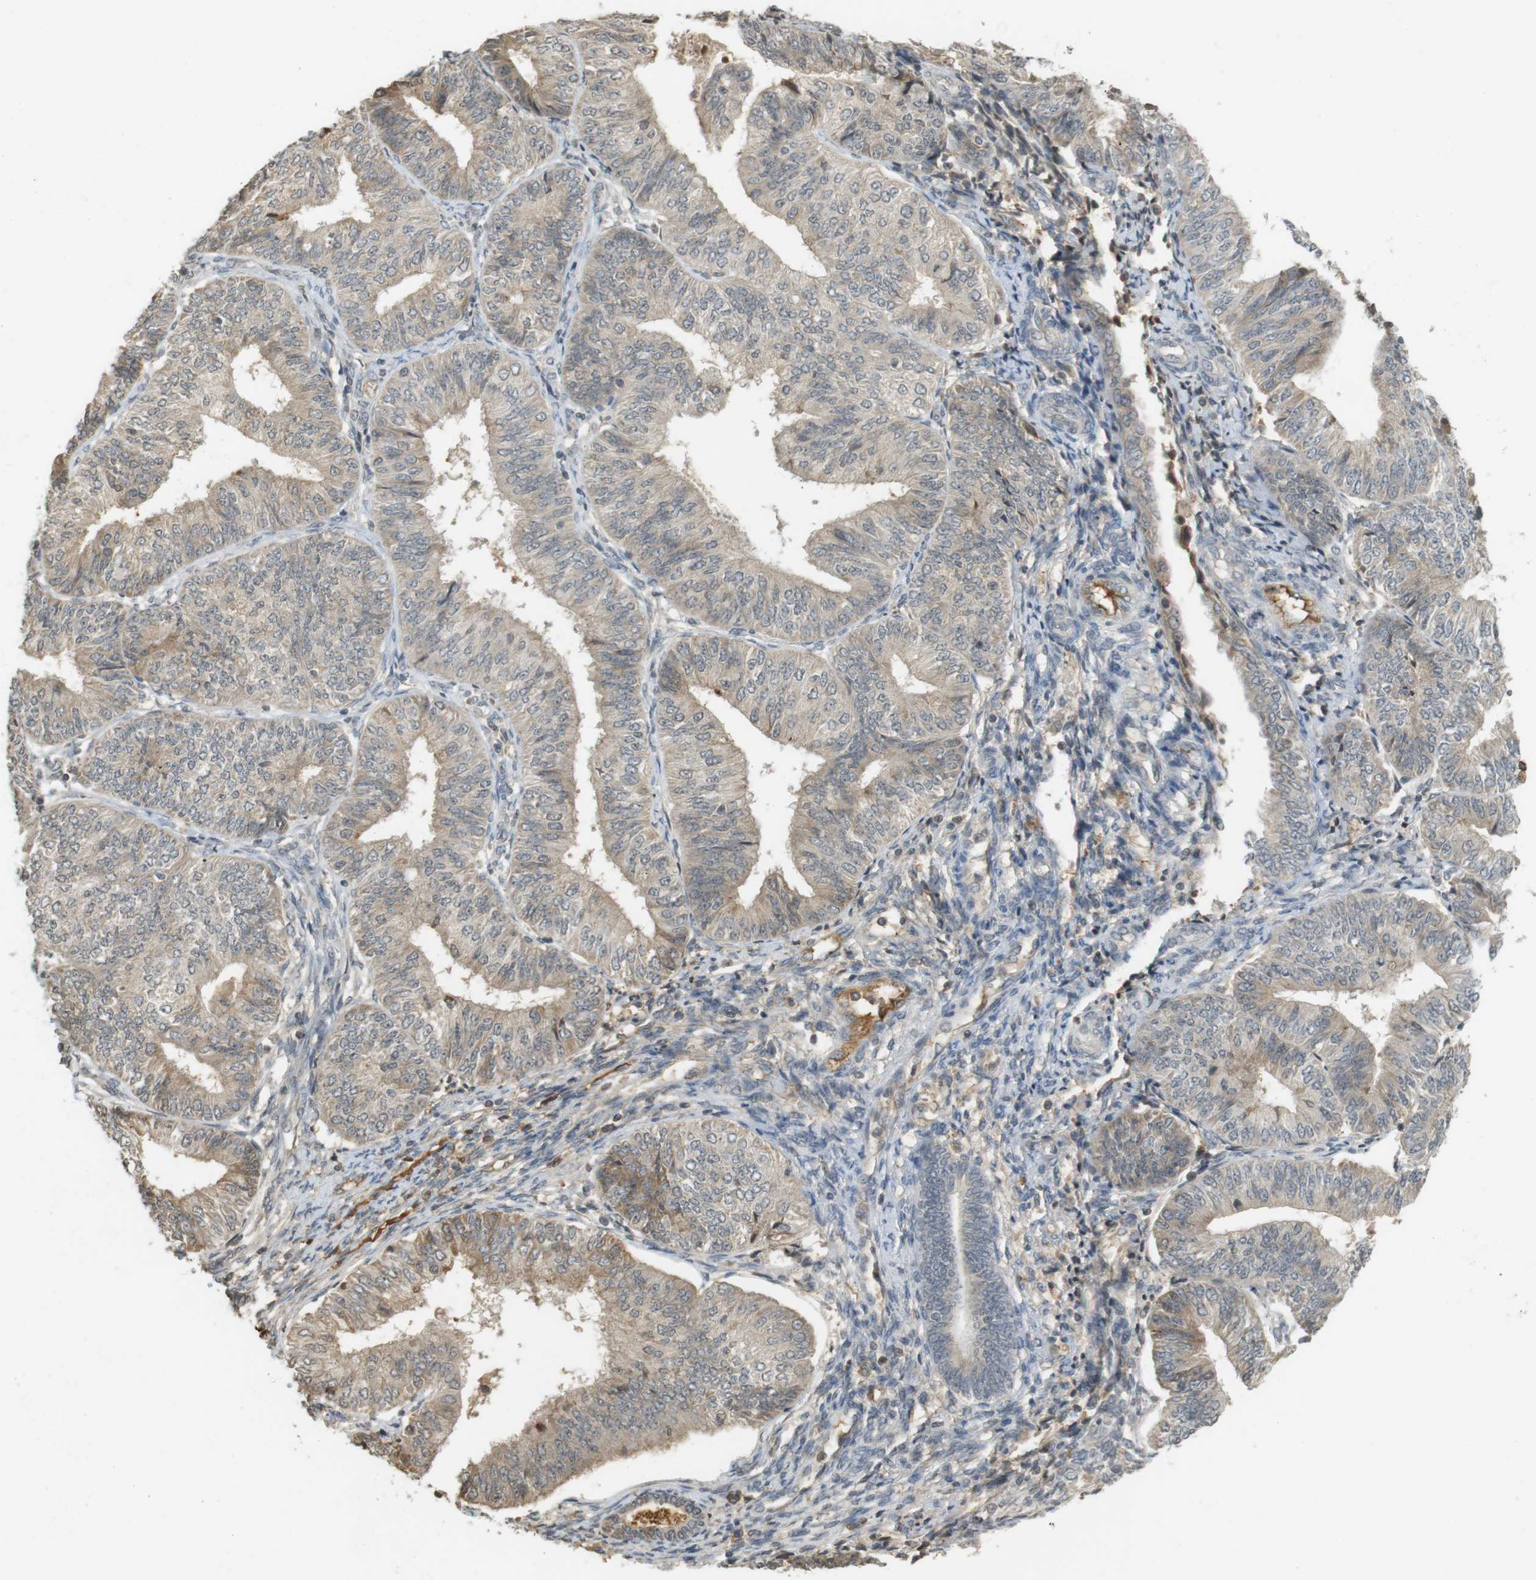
{"staining": {"intensity": "weak", "quantity": "25%-75%", "location": "cytoplasmic/membranous"}, "tissue": "endometrial cancer", "cell_type": "Tumor cells", "image_type": "cancer", "snomed": [{"axis": "morphology", "description": "Adenocarcinoma, NOS"}, {"axis": "topography", "description": "Endometrium"}], "caption": "Immunohistochemical staining of human endometrial cancer (adenocarcinoma) reveals low levels of weak cytoplasmic/membranous positivity in approximately 25%-75% of tumor cells. (DAB (3,3'-diaminobenzidine) IHC with brightfield microscopy, high magnification).", "gene": "SRR", "patient": {"sex": "female", "age": 58}}